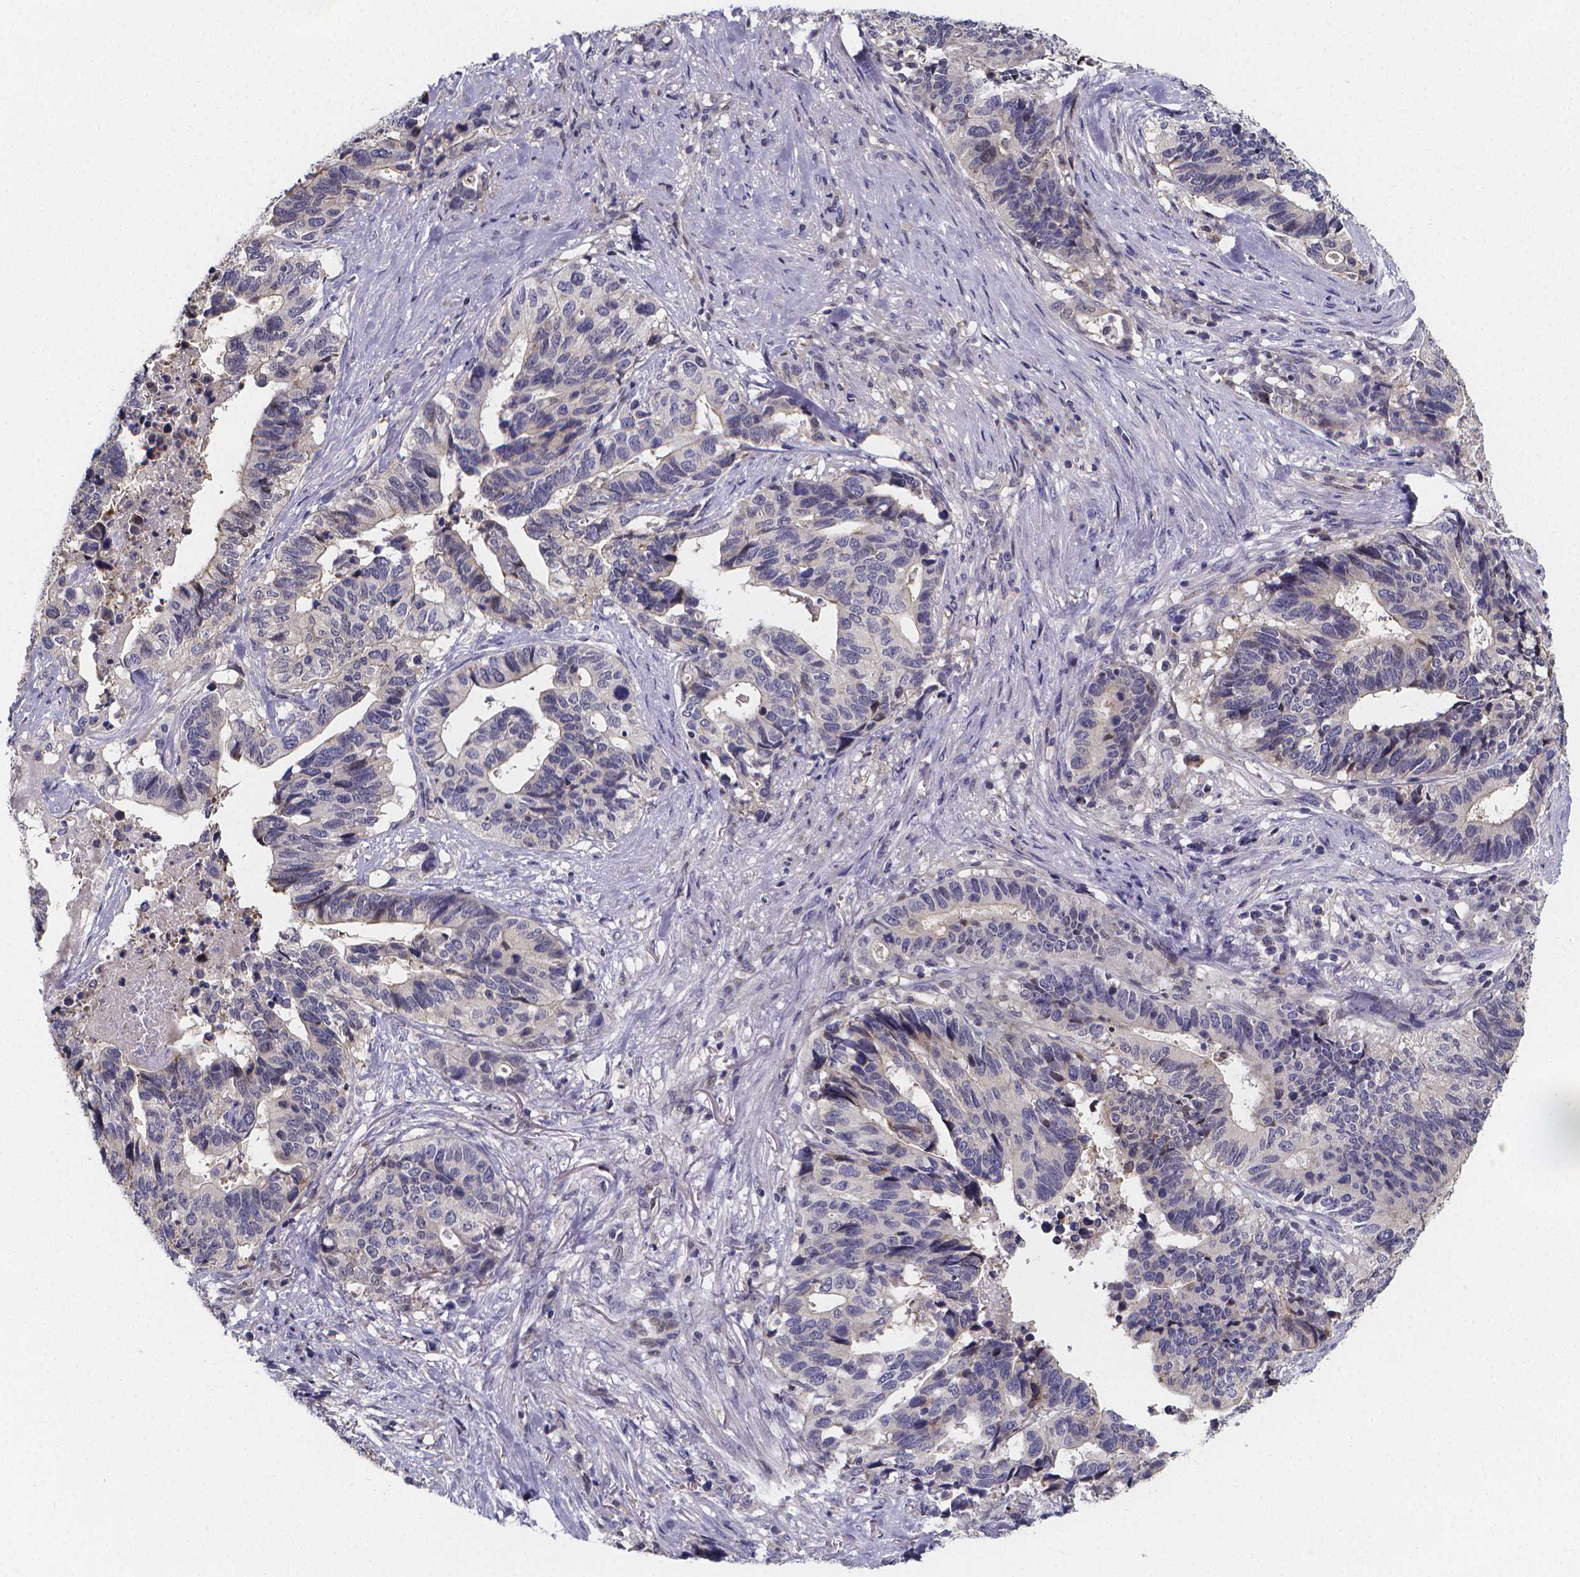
{"staining": {"intensity": "negative", "quantity": "none", "location": "none"}, "tissue": "stomach cancer", "cell_type": "Tumor cells", "image_type": "cancer", "snomed": [{"axis": "morphology", "description": "Adenocarcinoma, NOS"}, {"axis": "topography", "description": "Stomach, upper"}], "caption": "Tumor cells are negative for protein expression in human stomach cancer. (Brightfield microscopy of DAB immunohistochemistry at high magnification).", "gene": "PAH", "patient": {"sex": "female", "age": 67}}